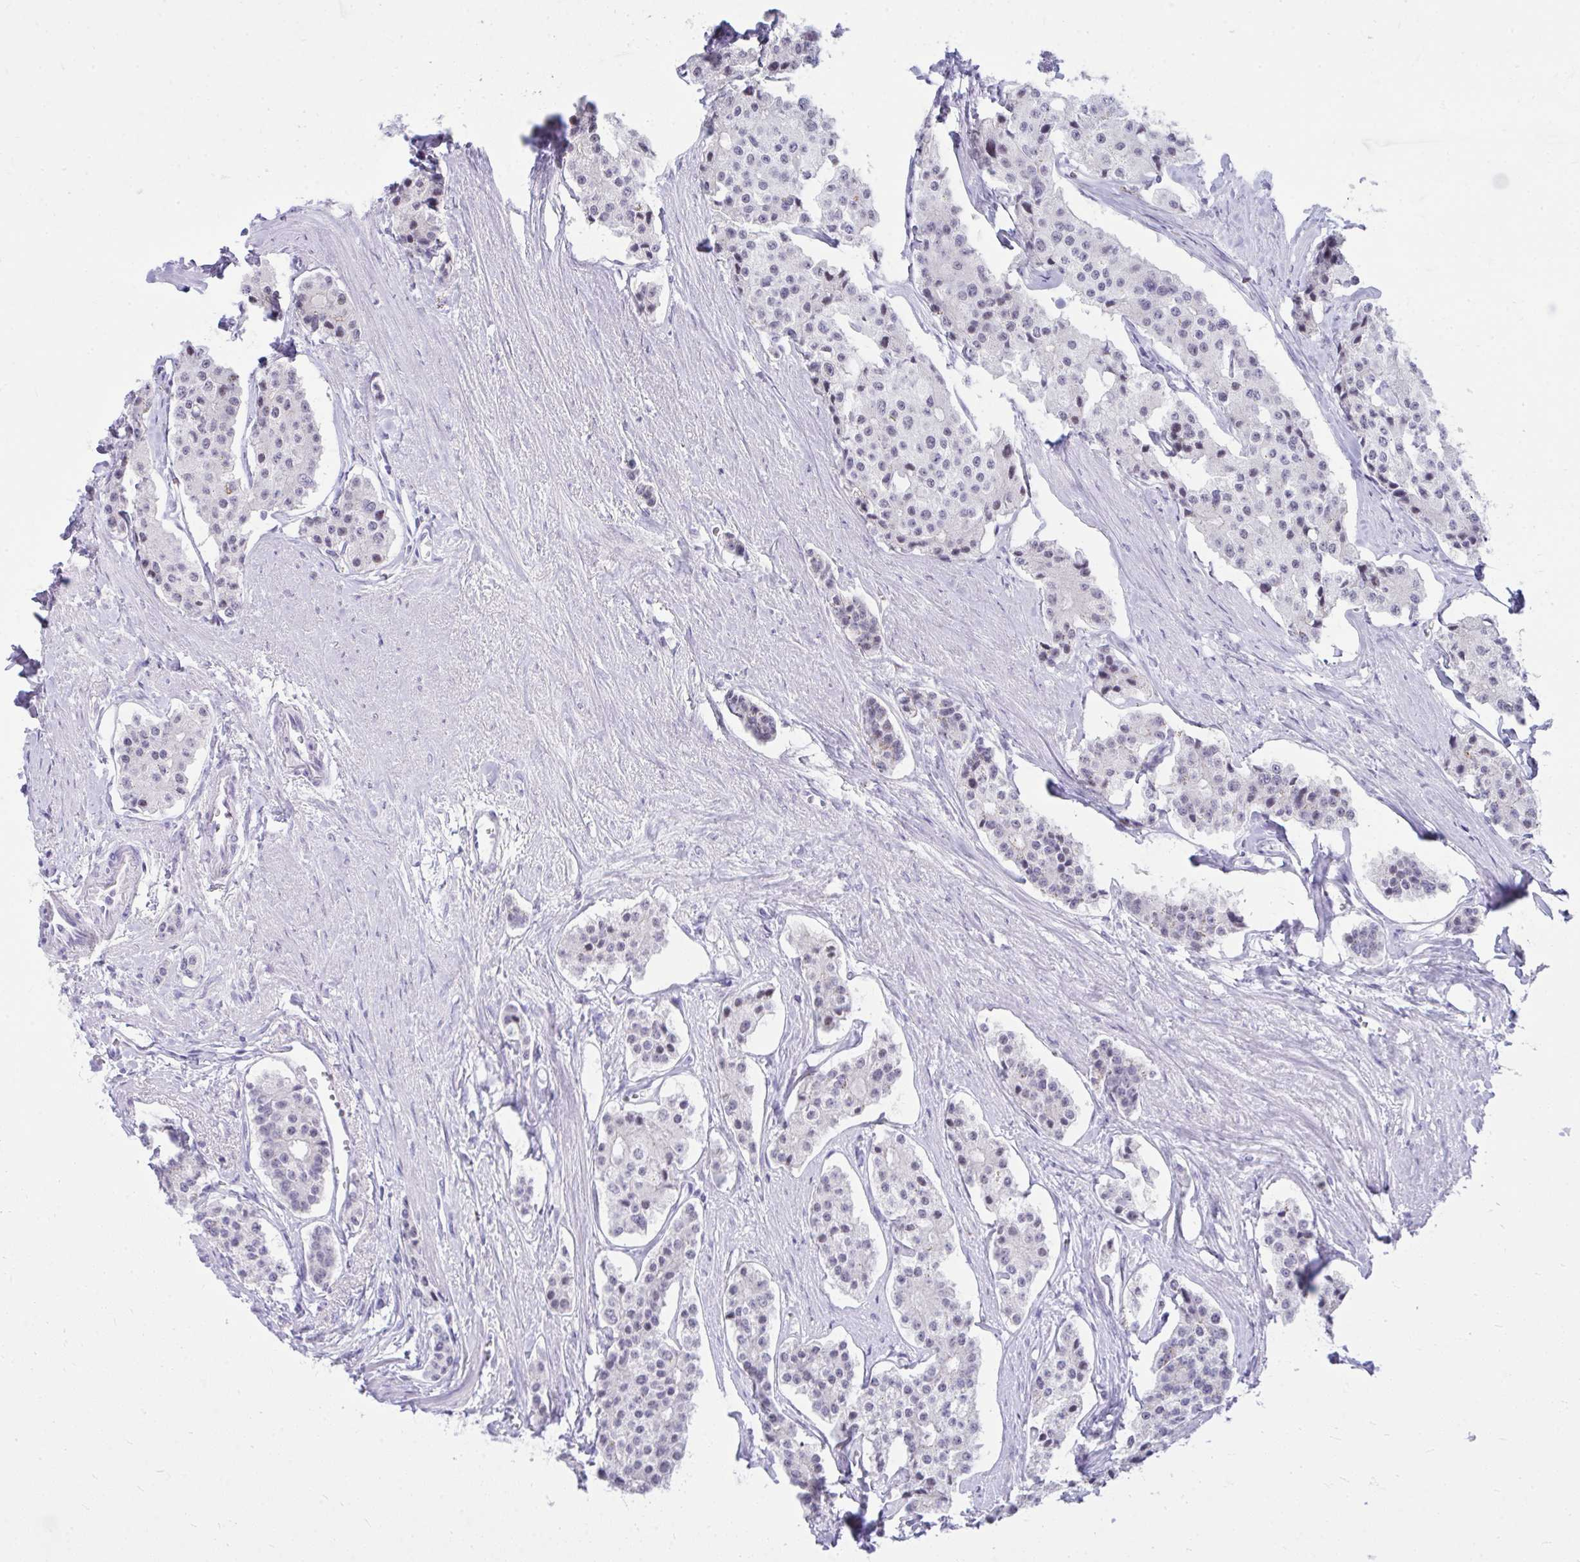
{"staining": {"intensity": "negative", "quantity": "none", "location": "none"}, "tissue": "carcinoid", "cell_type": "Tumor cells", "image_type": "cancer", "snomed": [{"axis": "morphology", "description": "Carcinoid, malignant, NOS"}, {"axis": "topography", "description": "Small intestine"}], "caption": "A photomicrograph of human carcinoid is negative for staining in tumor cells.", "gene": "OR5F1", "patient": {"sex": "female", "age": 65}}